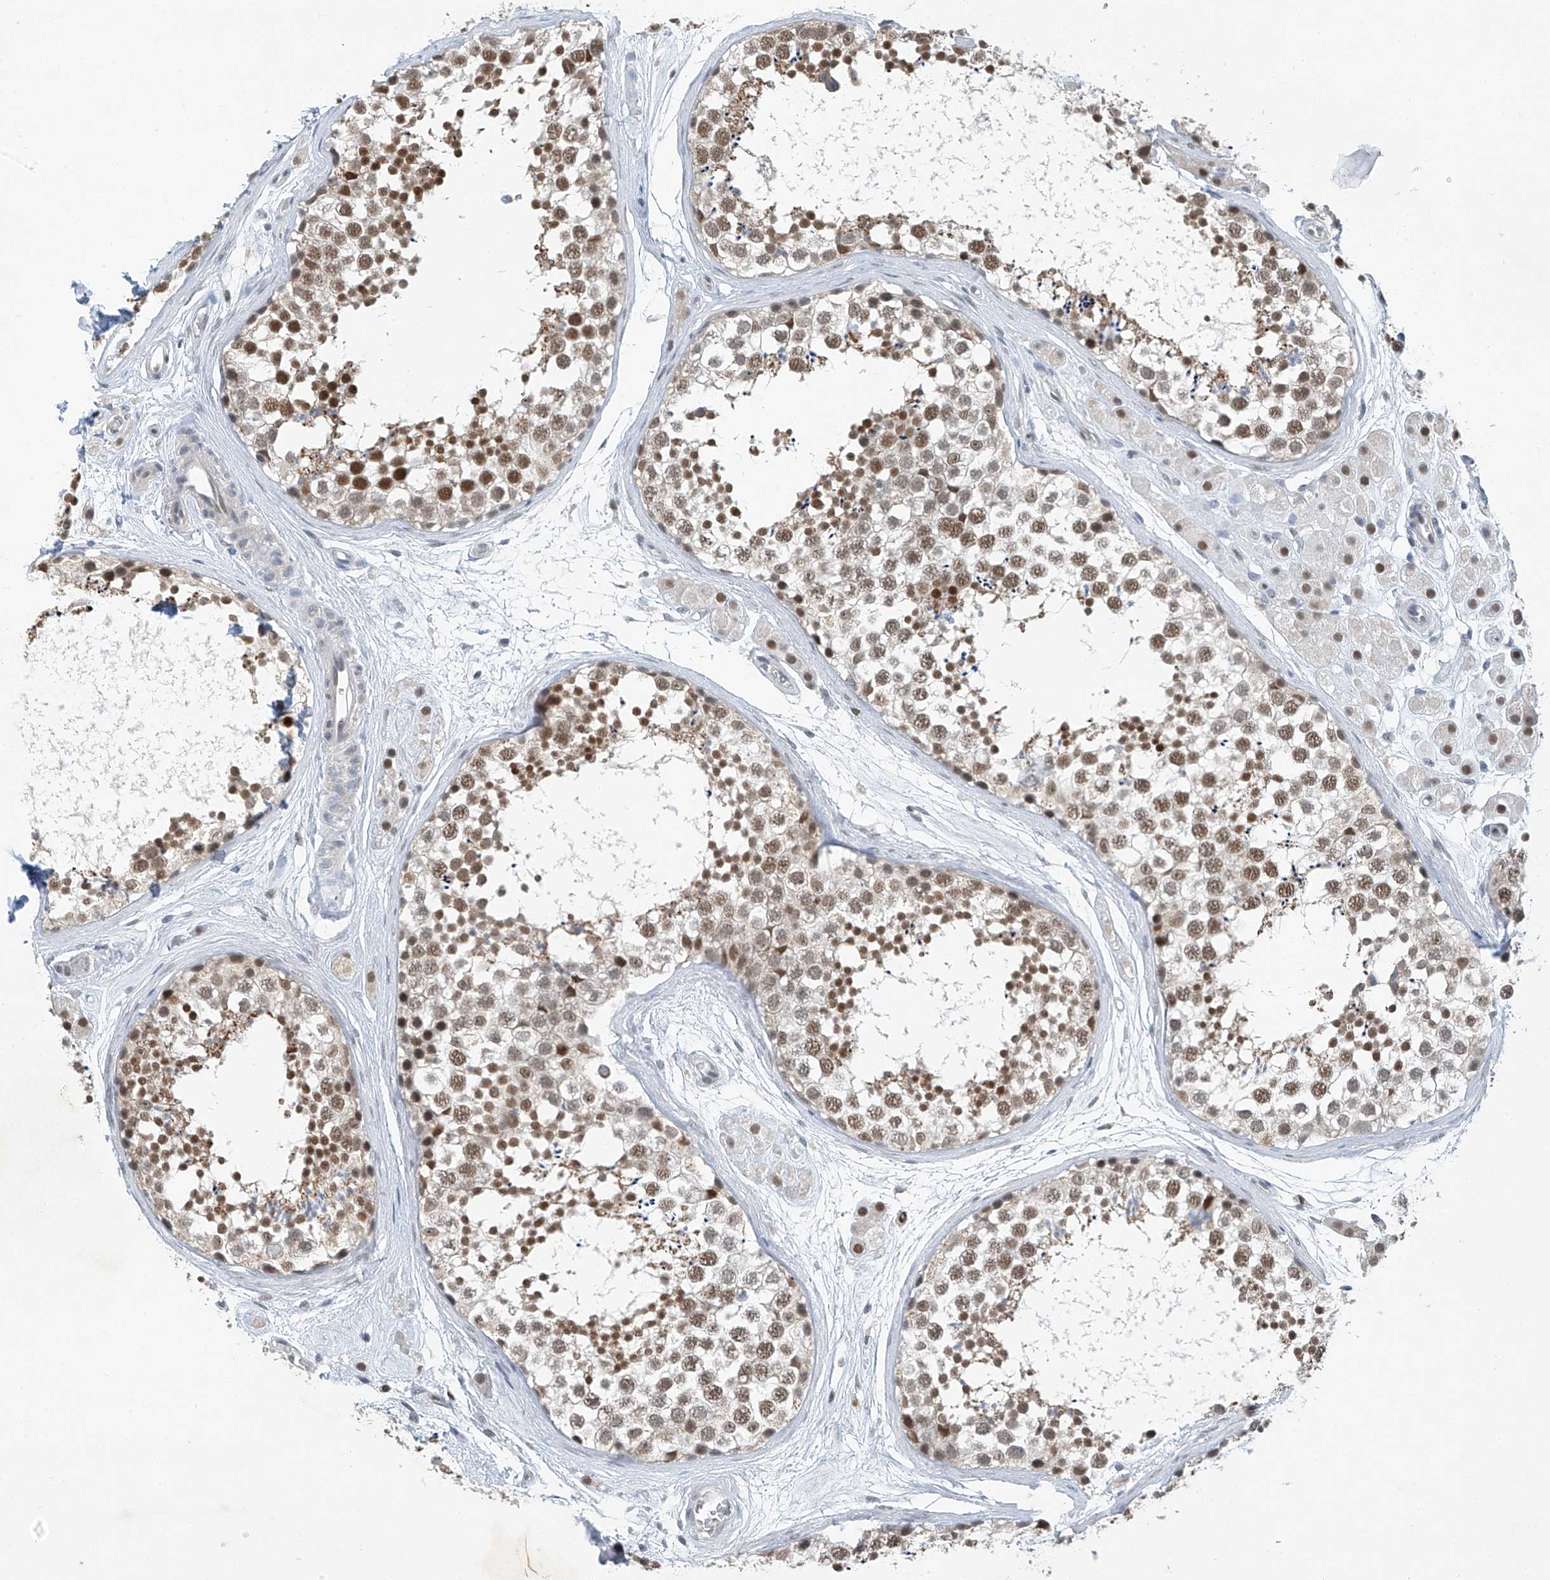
{"staining": {"intensity": "moderate", "quantity": ">75%", "location": "nuclear"}, "tissue": "testis", "cell_type": "Cells in seminiferous ducts", "image_type": "normal", "snomed": [{"axis": "morphology", "description": "Normal tissue, NOS"}, {"axis": "topography", "description": "Testis"}], "caption": "A photomicrograph showing moderate nuclear staining in approximately >75% of cells in seminiferous ducts in normal testis, as visualized by brown immunohistochemical staining.", "gene": "TAF8", "patient": {"sex": "male", "age": 56}}